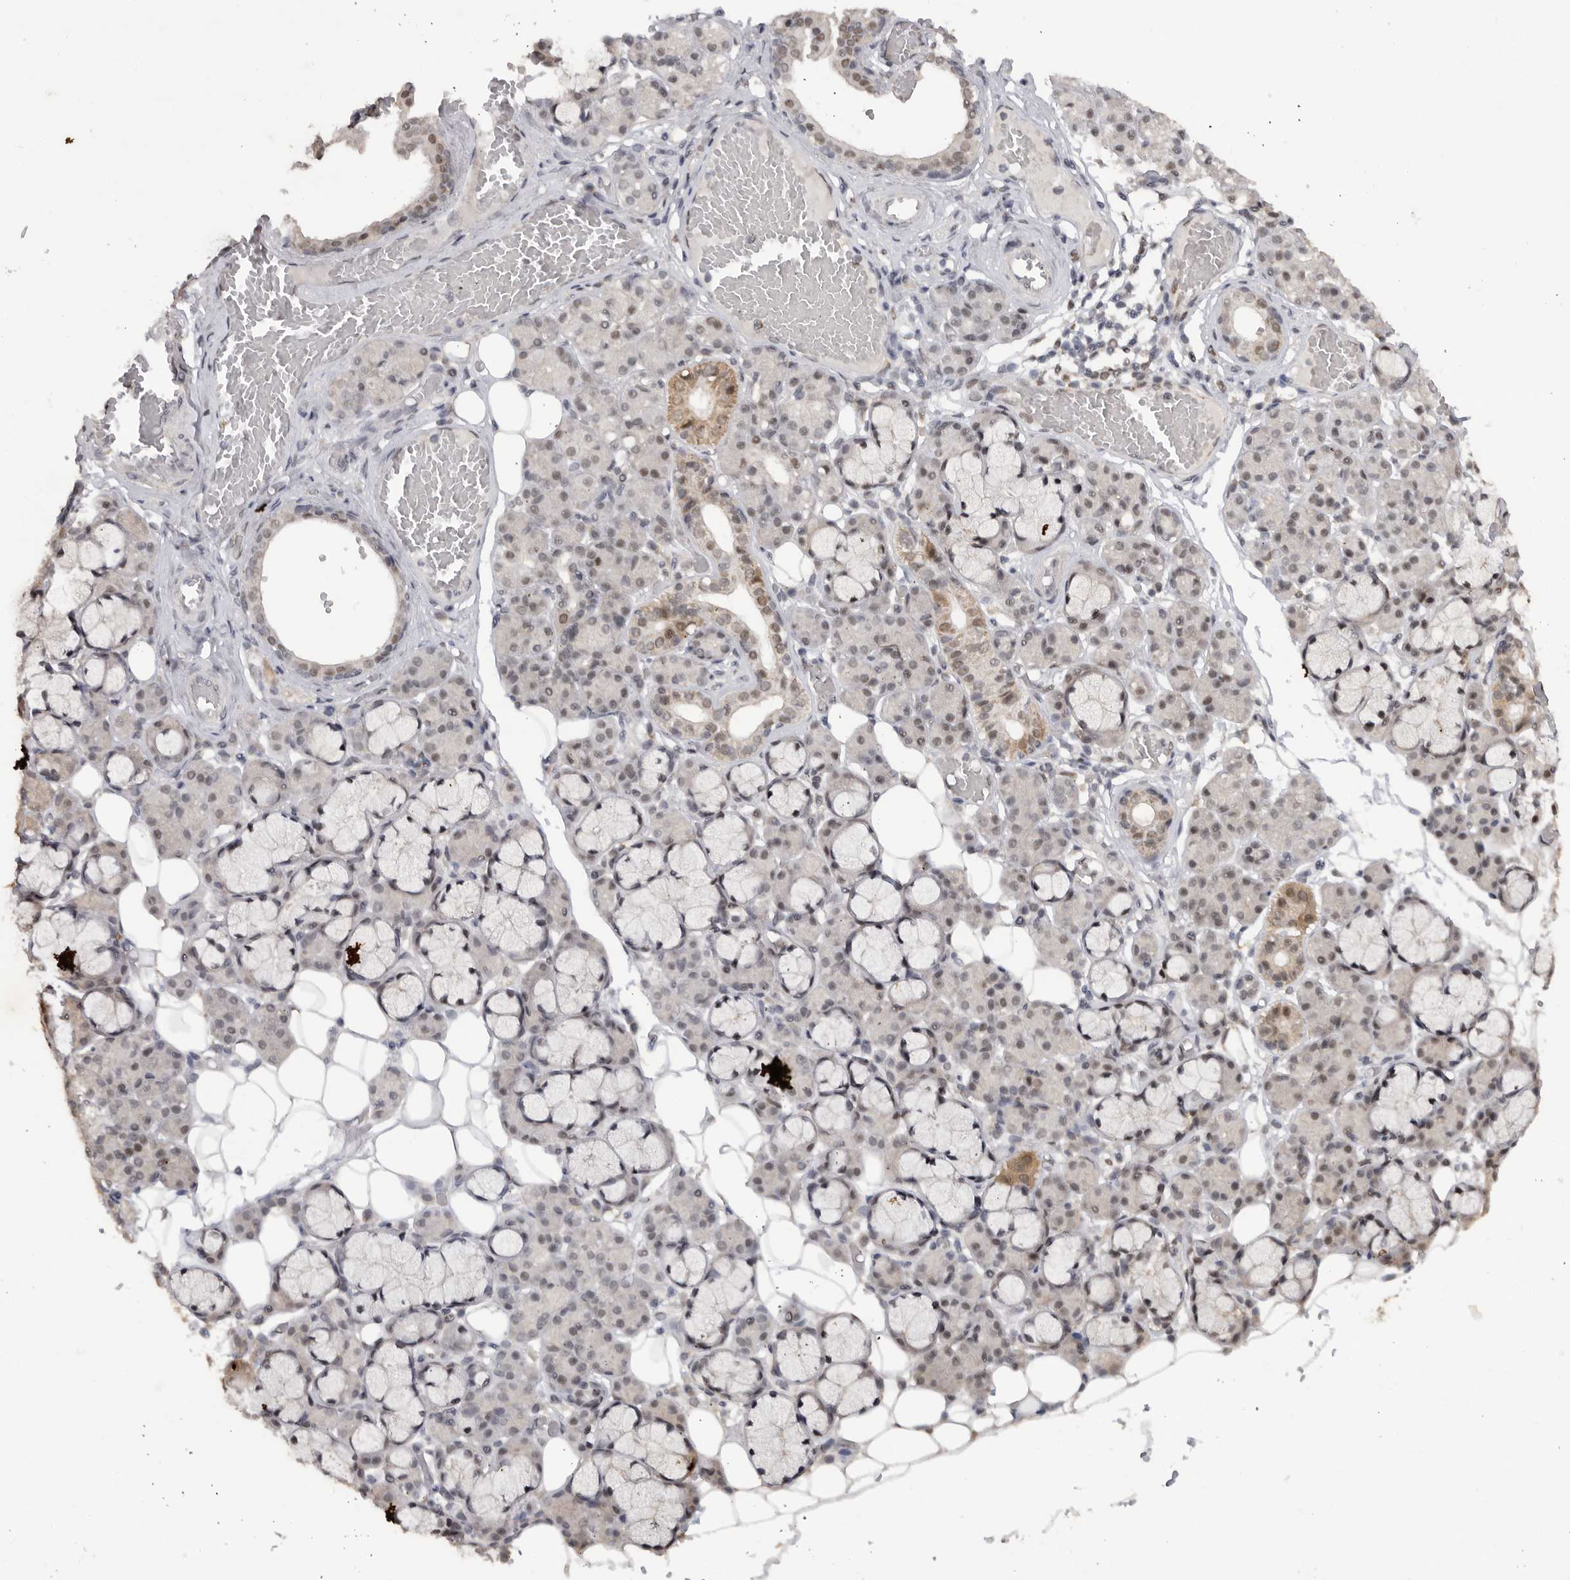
{"staining": {"intensity": "moderate", "quantity": "25%-75%", "location": "cytoplasmic/membranous,nuclear"}, "tissue": "salivary gland", "cell_type": "Glandular cells", "image_type": "normal", "snomed": [{"axis": "morphology", "description": "Normal tissue, NOS"}, {"axis": "topography", "description": "Salivary gland"}], "caption": "Protein staining exhibits moderate cytoplasmic/membranous,nuclear staining in approximately 25%-75% of glandular cells in benign salivary gland.", "gene": "PPP1R10", "patient": {"sex": "male", "age": 63}}